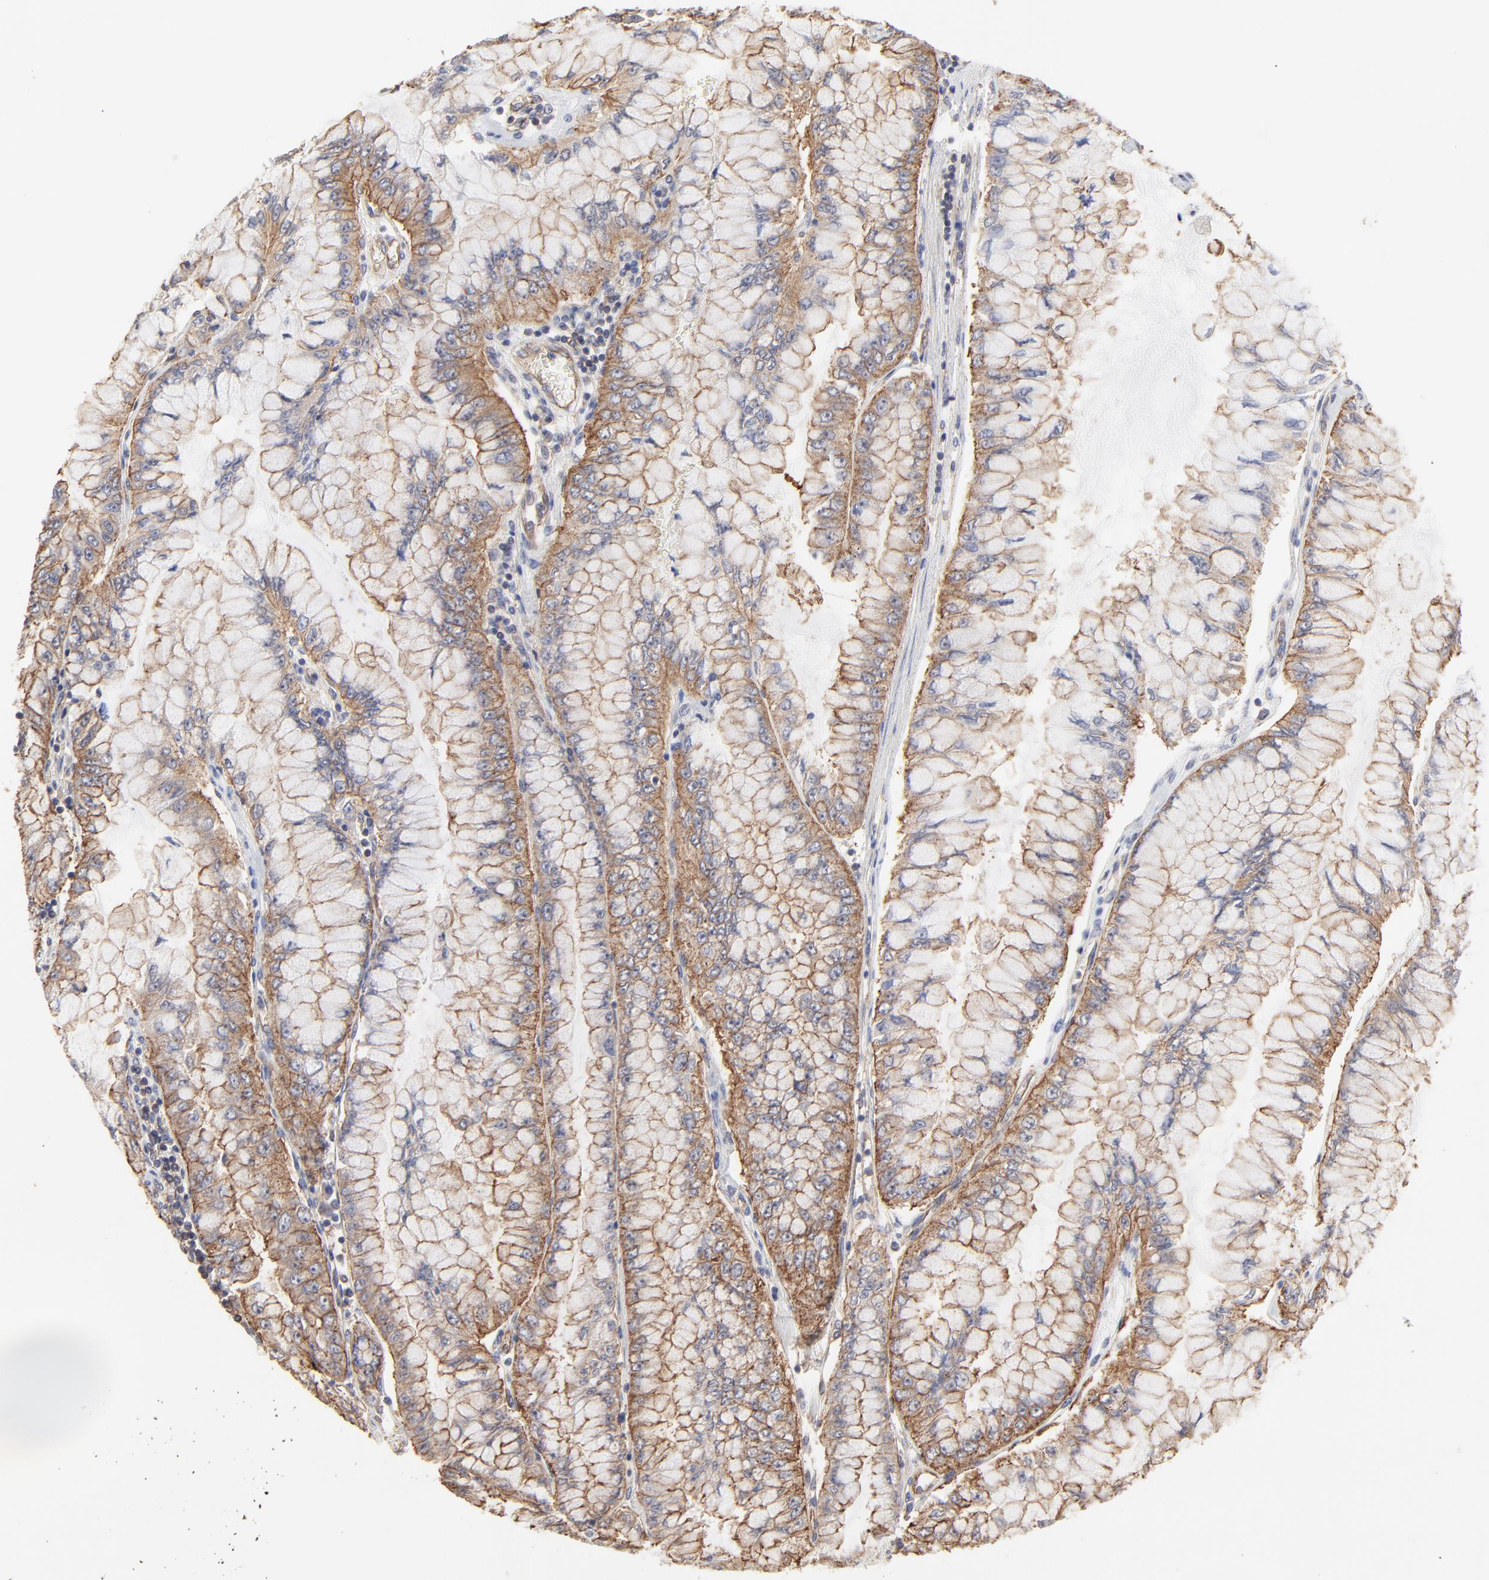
{"staining": {"intensity": "moderate", "quantity": ">75%", "location": "cytoplasmic/membranous"}, "tissue": "liver cancer", "cell_type": "Tumor cells", "image_type": "cancer", "snomed": [{"axis": "morphology", "description": "Cholangiocarcinoma"}, {"axis": "topography", "description": "Liver"}], "caption": "Protein staining displays moderate cytoplasmic/membranous staining in about >75% of tumor cells in cholangiocarcinoma (liver).", "gene": "ARMT1", "patient": {"sex": "female", "age": 79}}